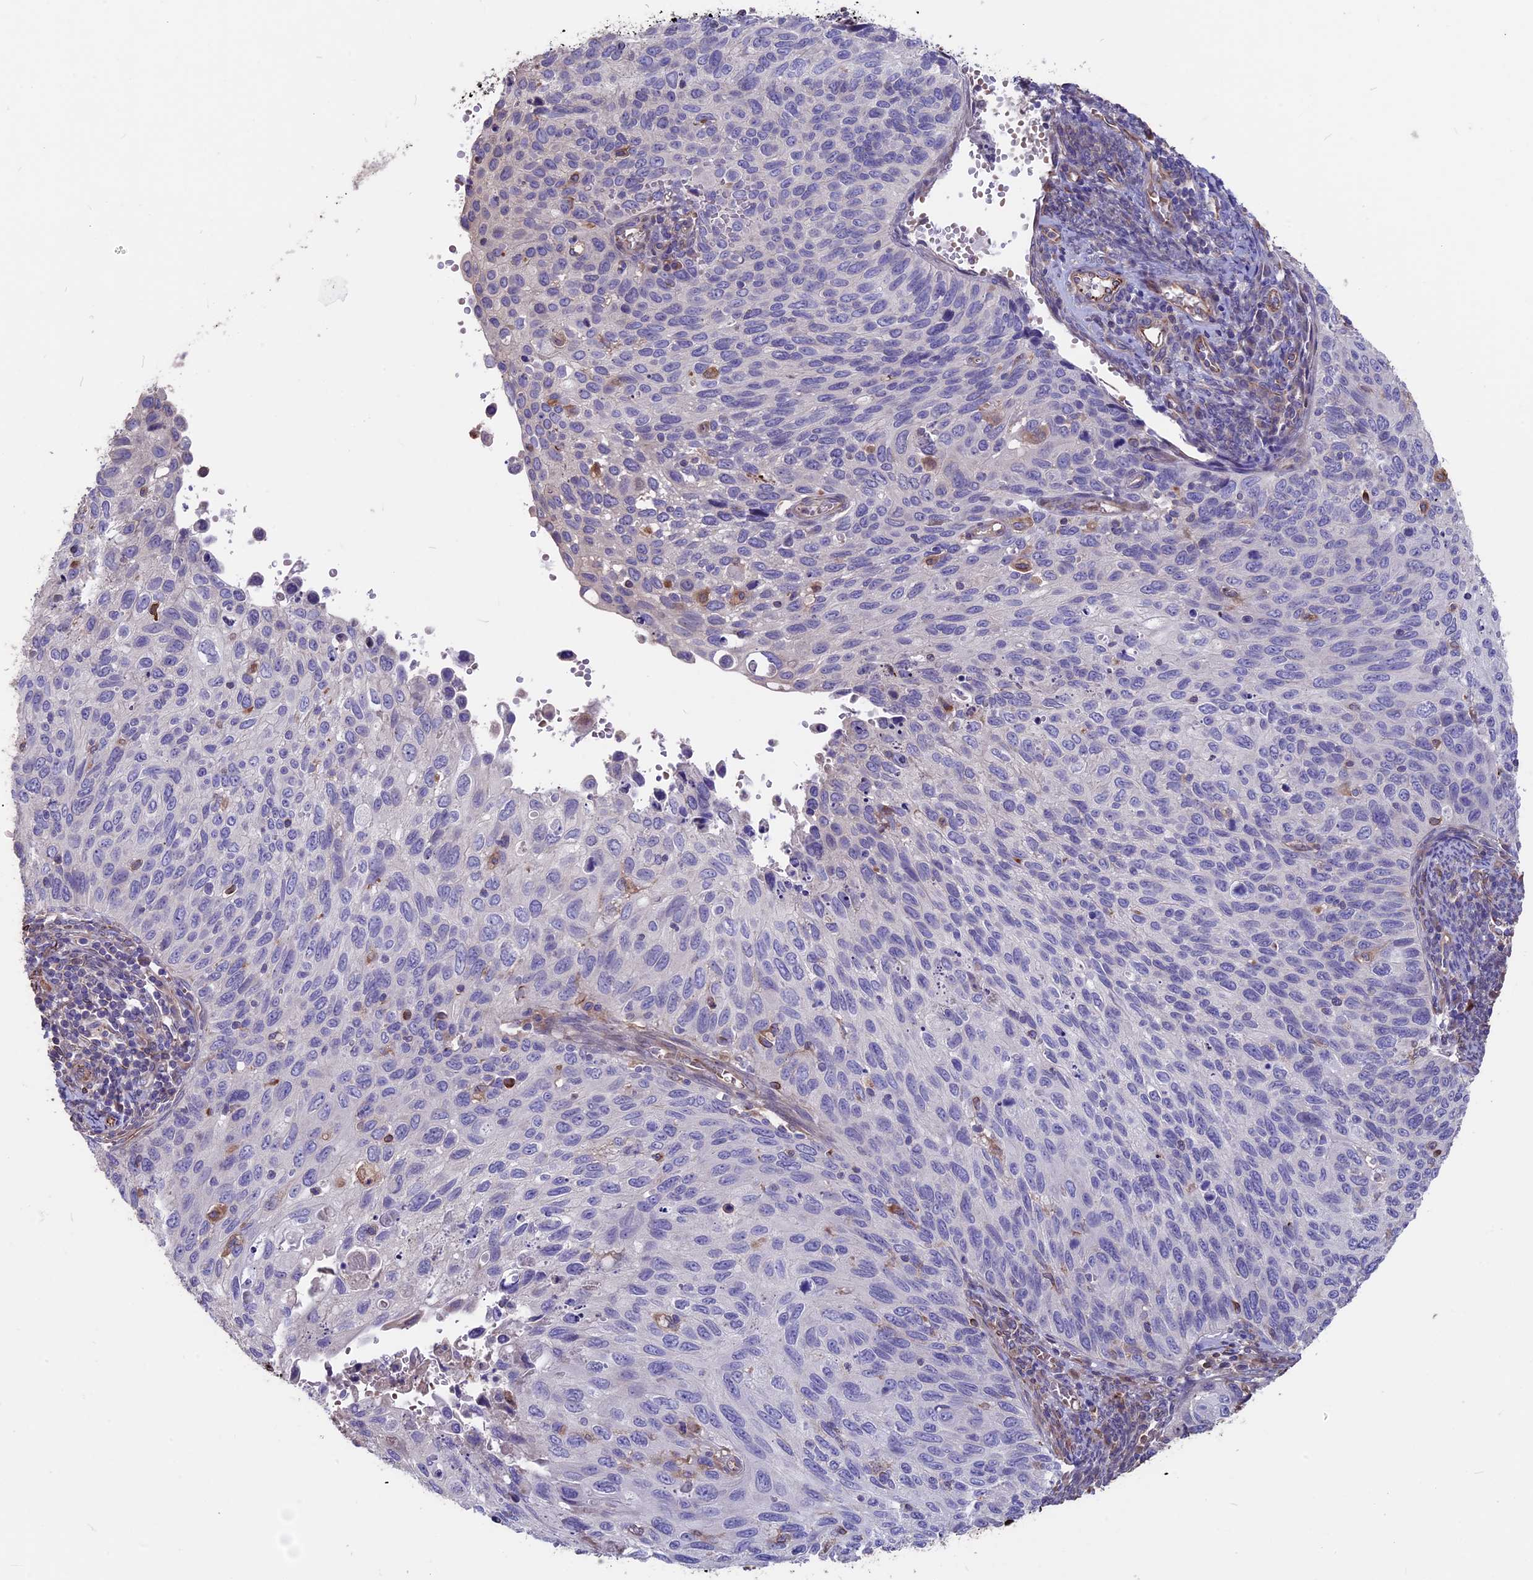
{"staining": {"intensity": "negative", "quantity": "none", "location": "none"}, "tissue": "cervical cancer", "cell_type": "Tumor cells", "image_type": "cancer", "snomed": [{"axis": "morphology", "description": "Squamous cell carcinoma, NOS"}, {"axis": "topography", "description": "Cervix"}], "caption": "Immunohistochemistry (IHC) image of cervical cancer (squamous cell carcinoma) stained for a protein (brown), which displays no staining in tumor cells.", "gene": "SEH1L", "patient": {"sex": "female", "age": 70}}